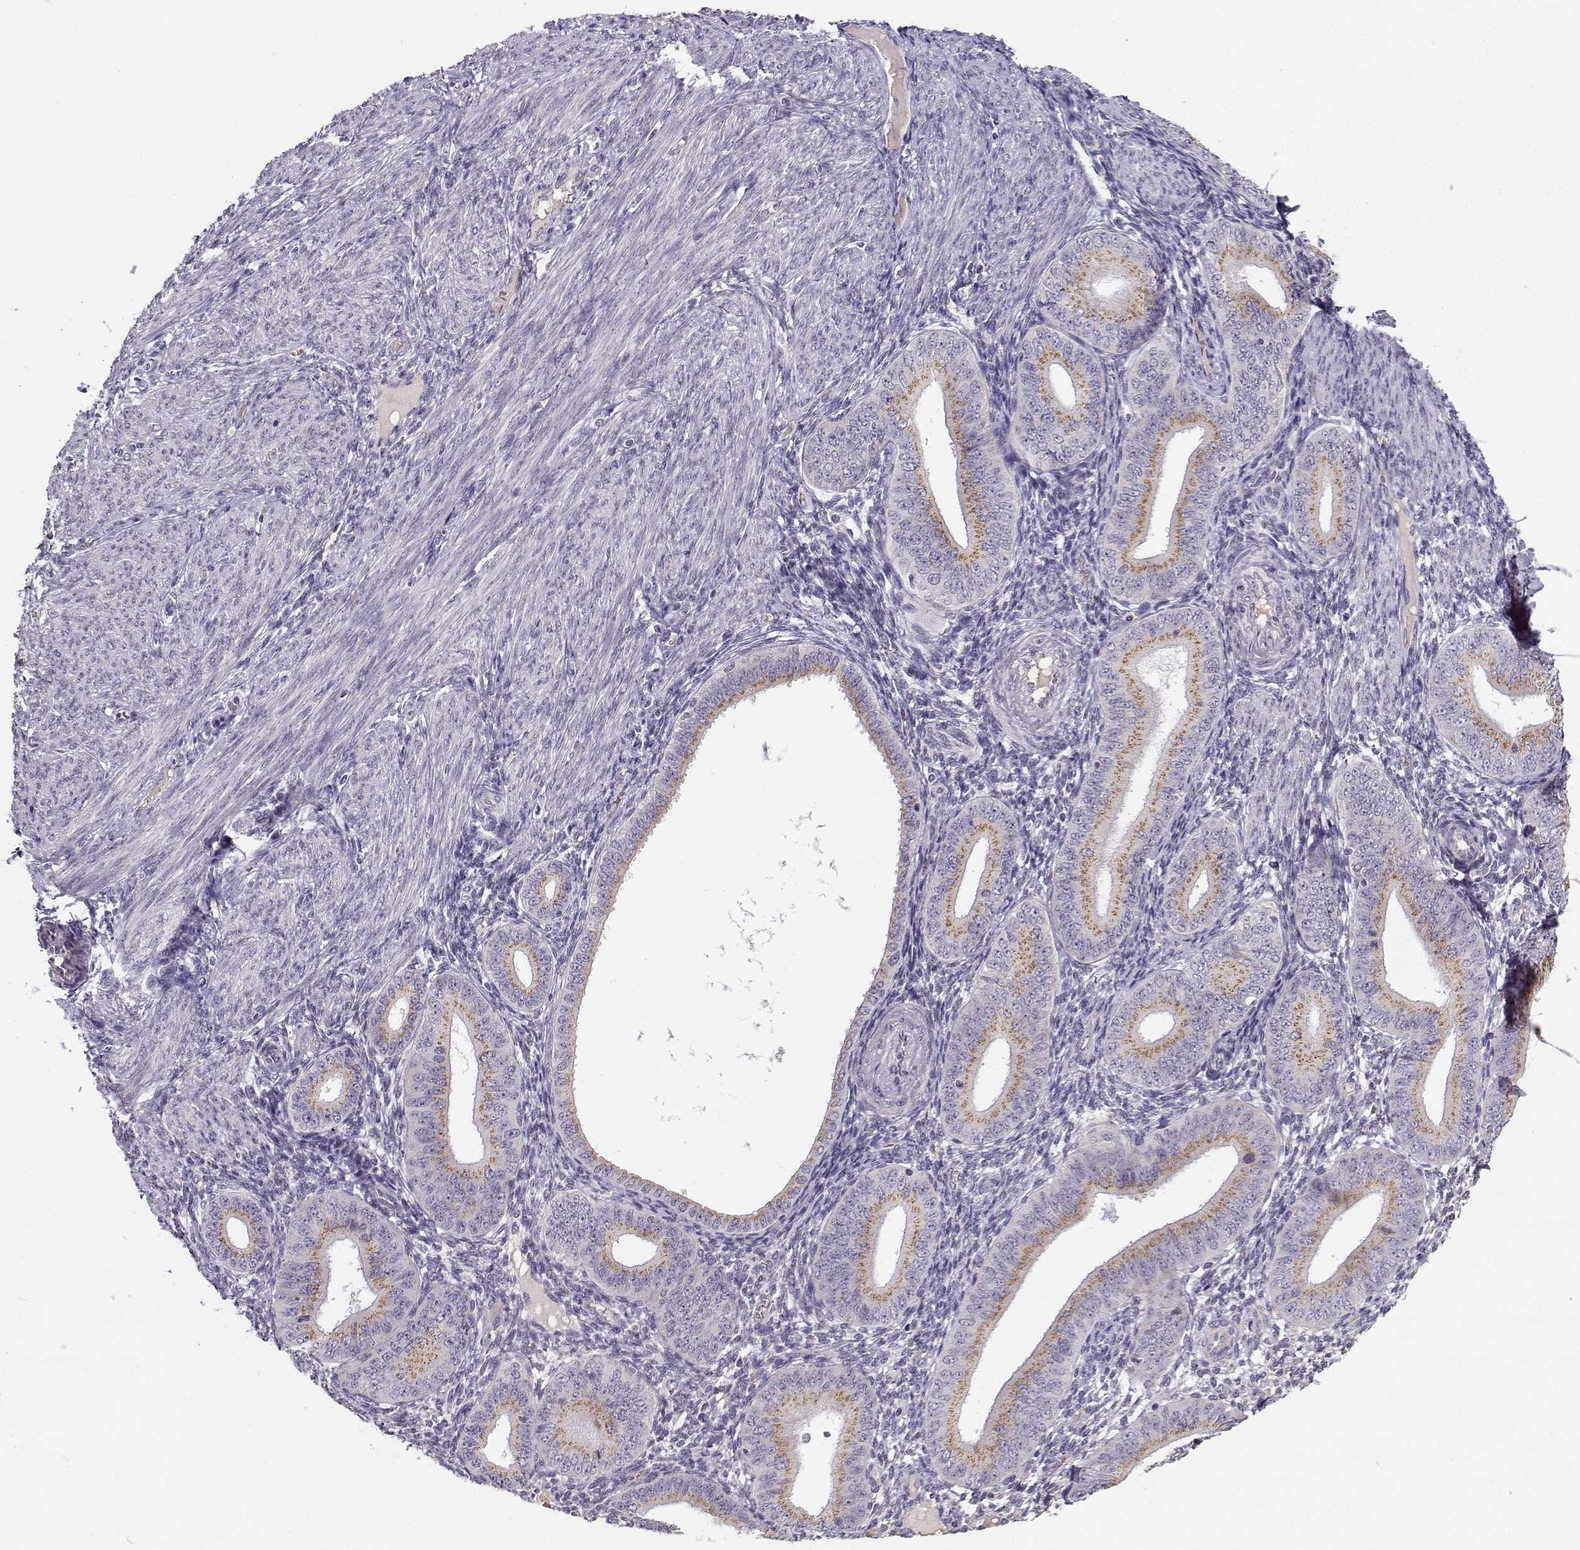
{"staining": {"intensity": "negative", "quantity": "none", "location": "none"}, "tissue": "endometrium", "cell_type": "Cells in endometrial stroma", "image_type": "normal", "snomed": [{"axis": "morphology", "description": "Normal tissue, NOS"}, {"axis": "topography", "description": "Endometrium"}], "caption": "This is a image of IHC staining of normal endometrium, which shows no staining in cells in endometrial stroma.", "gene": "SLC4A5", "patient": {"sex": "female", "age": 39}}